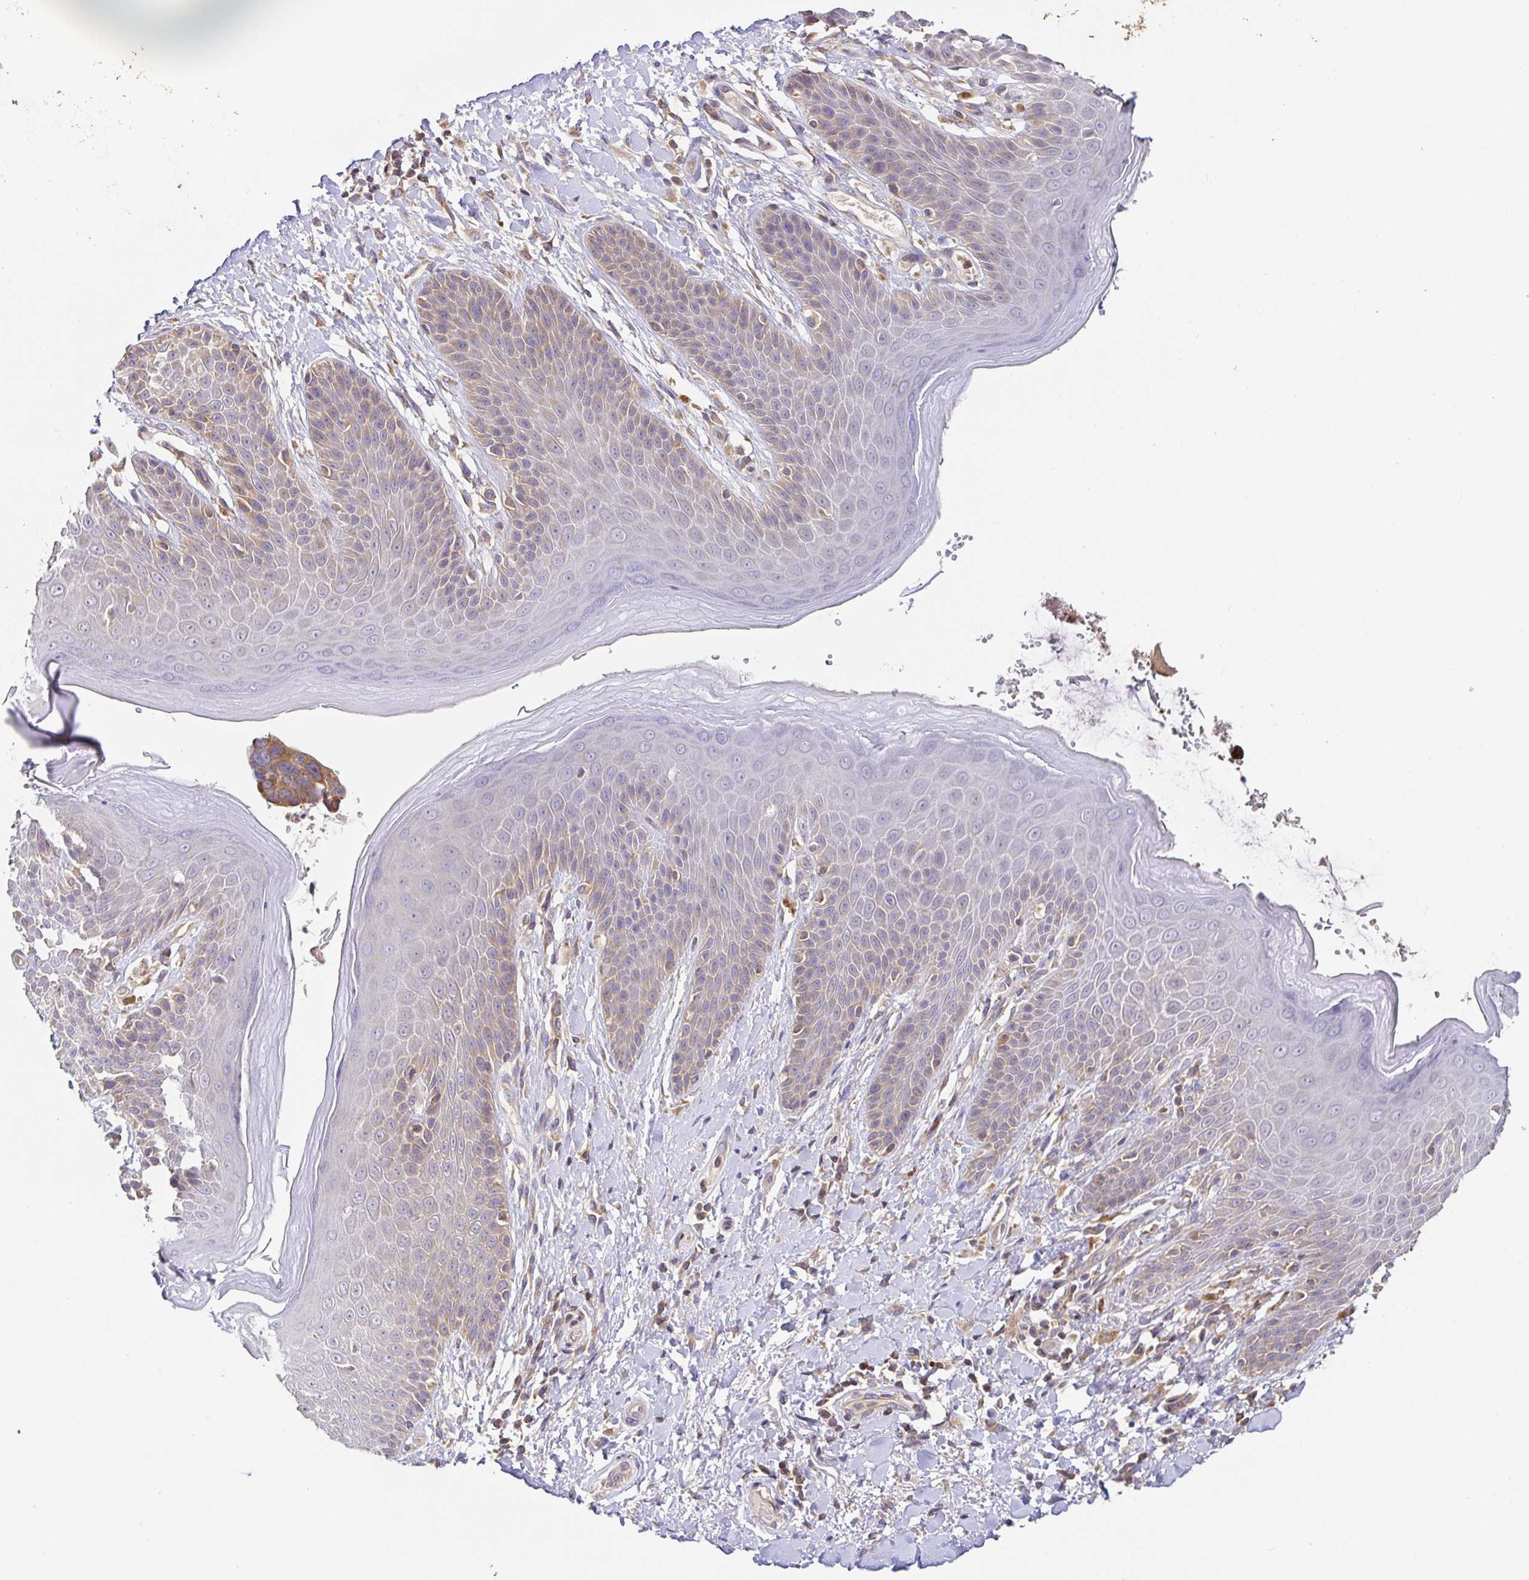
{"staining": {"intensity": "negative", "quantity": "none", "location": "none"}, "tissue": "skin", "cell_type": "Epidermal cells", "image_type": "normal", "snomed": [{"axis": "morphology", "description": "Normal tissue, NOS"}, {"axis": "topography", "description": "Anal"}, {"axis": "topography", "description": "Peripheral nerve tissue"}], "caption": "DAB (3,3'-diaminobenzidine) immunohistochemical staining of unremarkable human skin displays no significant expression in epidermal cells.", "gene": "HAGH", "patient": {"sex": "male", "age": 51}}